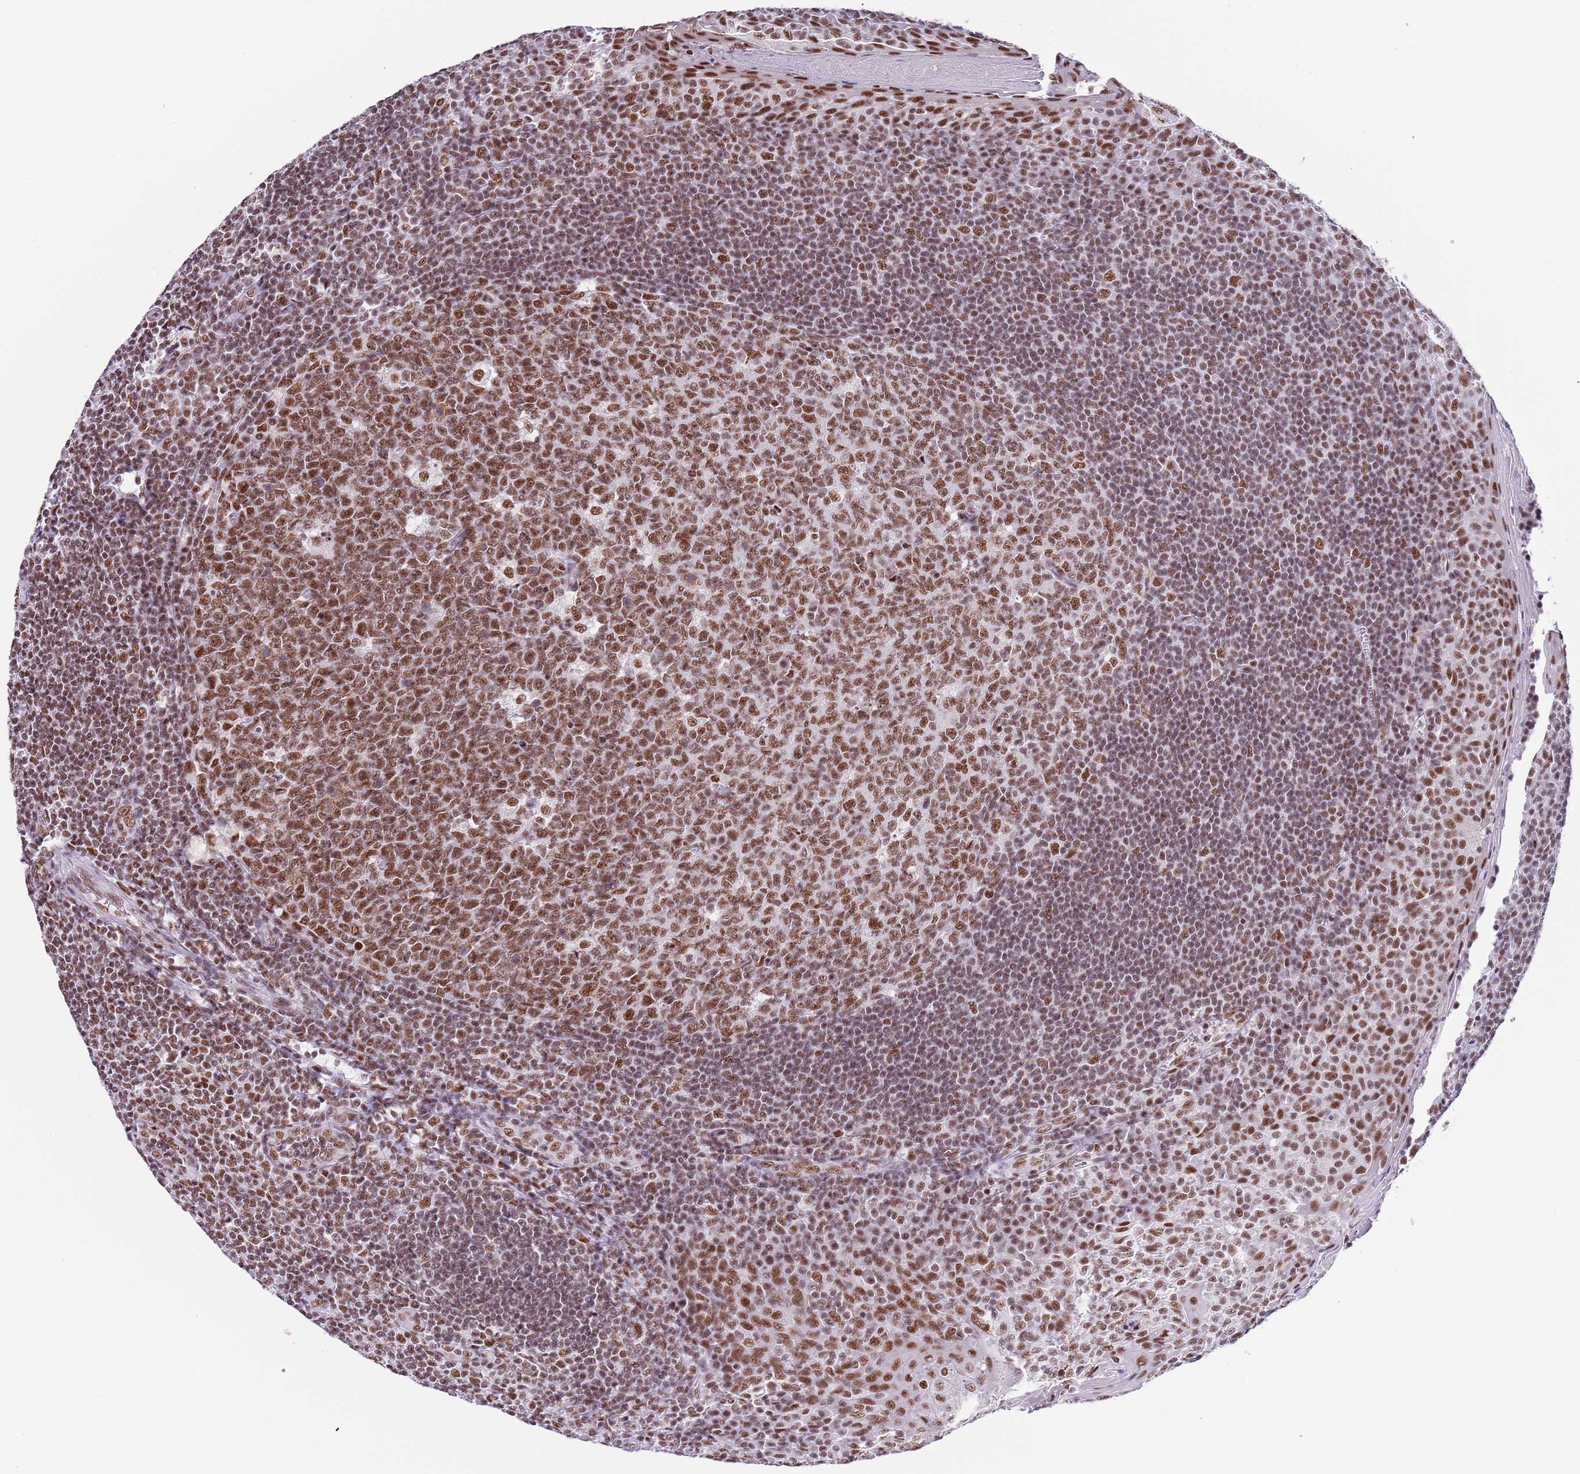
{"staining": {"intensity": "moderate", "quantity": ">75%", "location": "nuclear"}, "tissue": "tonsil", "cell_type": "Germinal center cells", "image_type": "normal", "snomed": [{"axis": "morphology", "description": "Normal tissue, NOS"}, {"axis": "topography", "description": "Tonsil"}], "caption": "Moderate nuclear expression for a protein is identified in approximately >75% of germinal center cells of normal tonsil using immunohistochemistry (IHC).", "gene": "SF3A2", "patient": {"sex": "male", "age": 27}}